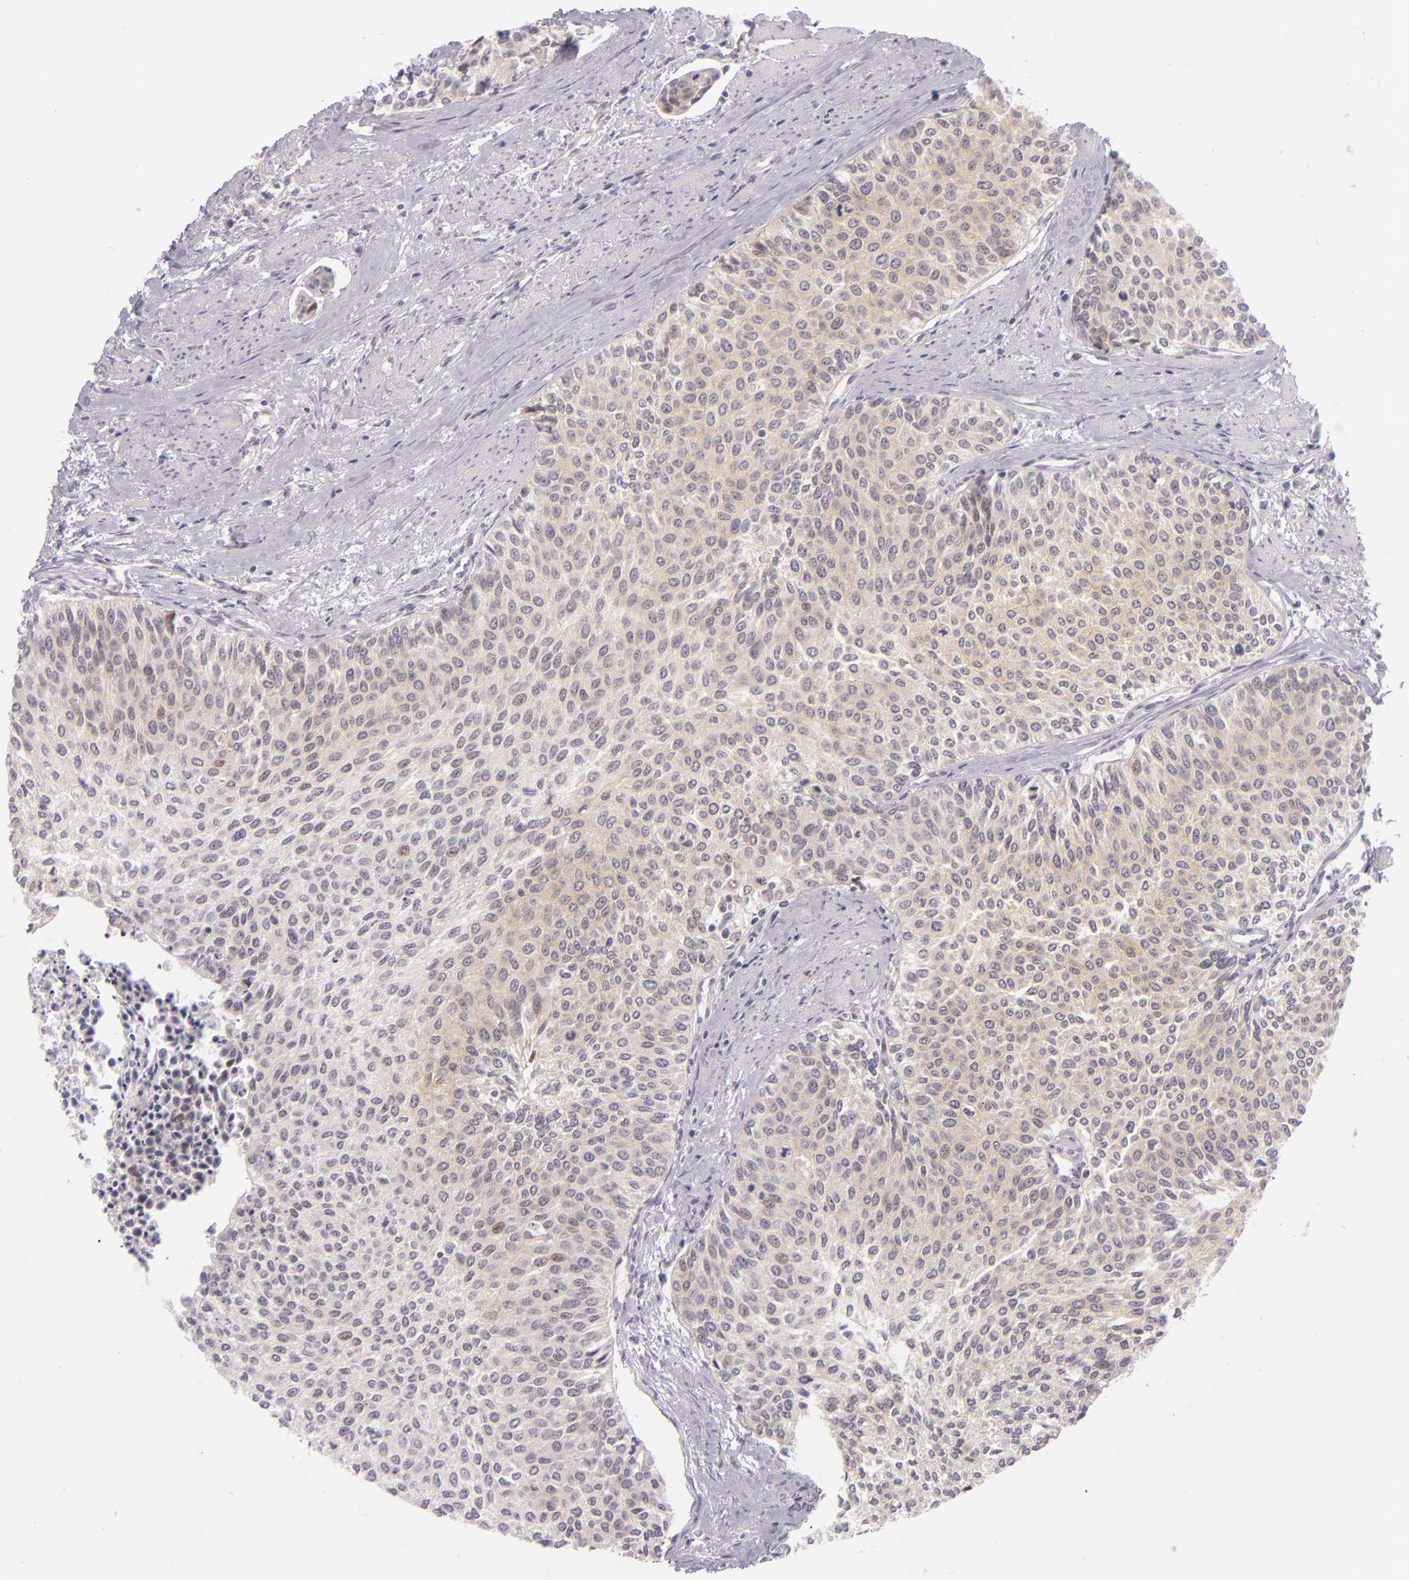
{"staining": {"intensity": "weak", "quantity": "25%-75%", "location": "cytoplasmic/membranous"}, "tissue": "urothelial cancer", "cell_type": "Tumor cells", "image_type": "cancer", "snomed": [{"axis": "morphology", "description": "Urothelial carcinoma, Low grade"}, {"axis": "topography", "description": "Urinary bladder"}], "caption": "This photomicrograph exhibits urothelial cancer stained with immunohistochemistry to label a protein in brown. The cytoplasmic/membranous of tumor cells show weak positivity for the protein. Nuclei are counter-stained blue.", "gene": "BCL3", "patient": {"sex": "female", "age": 73}}